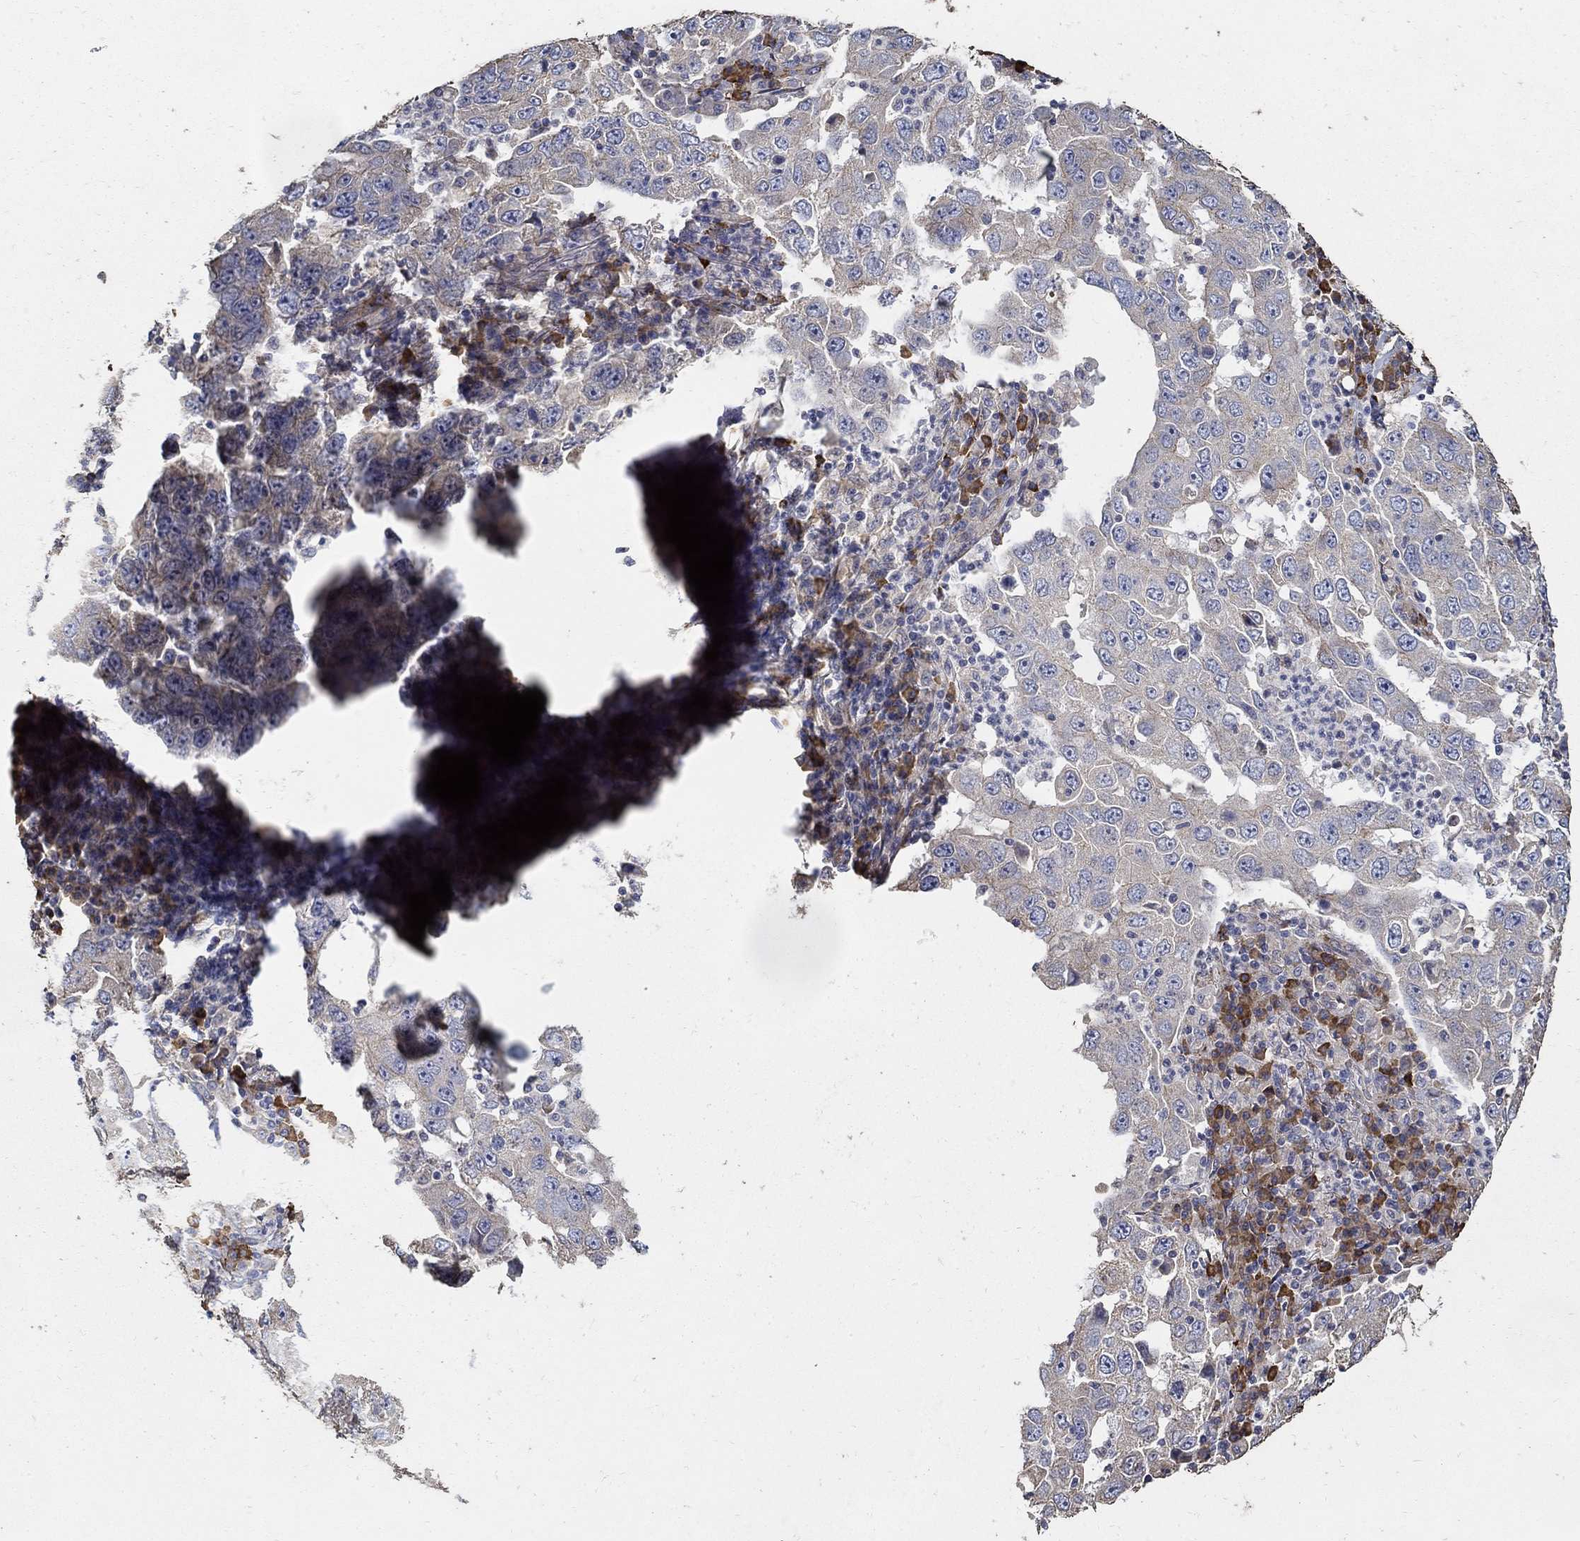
{"staining": {"intensity": "negative", "quantity": "none", "location": "none"}, "tissue": "lung cancer", "cell_type": "Tumor cells", "image_type": "cancer", "snomed": [{"axis": "morphology", "description": "Adenocarcinoma, NOS"}, {"axis": "topography", "description": "Lung"}], "caption": "This is a image of IHC staining of lung cancer, which shows no staining in tumor cells. (DAB (3,3'-diaminobenzidine) immunohistochemistry (IHC), high magnification).", "gene": "EMILIN3", "patient": {"sex": "male", "age": 73}}